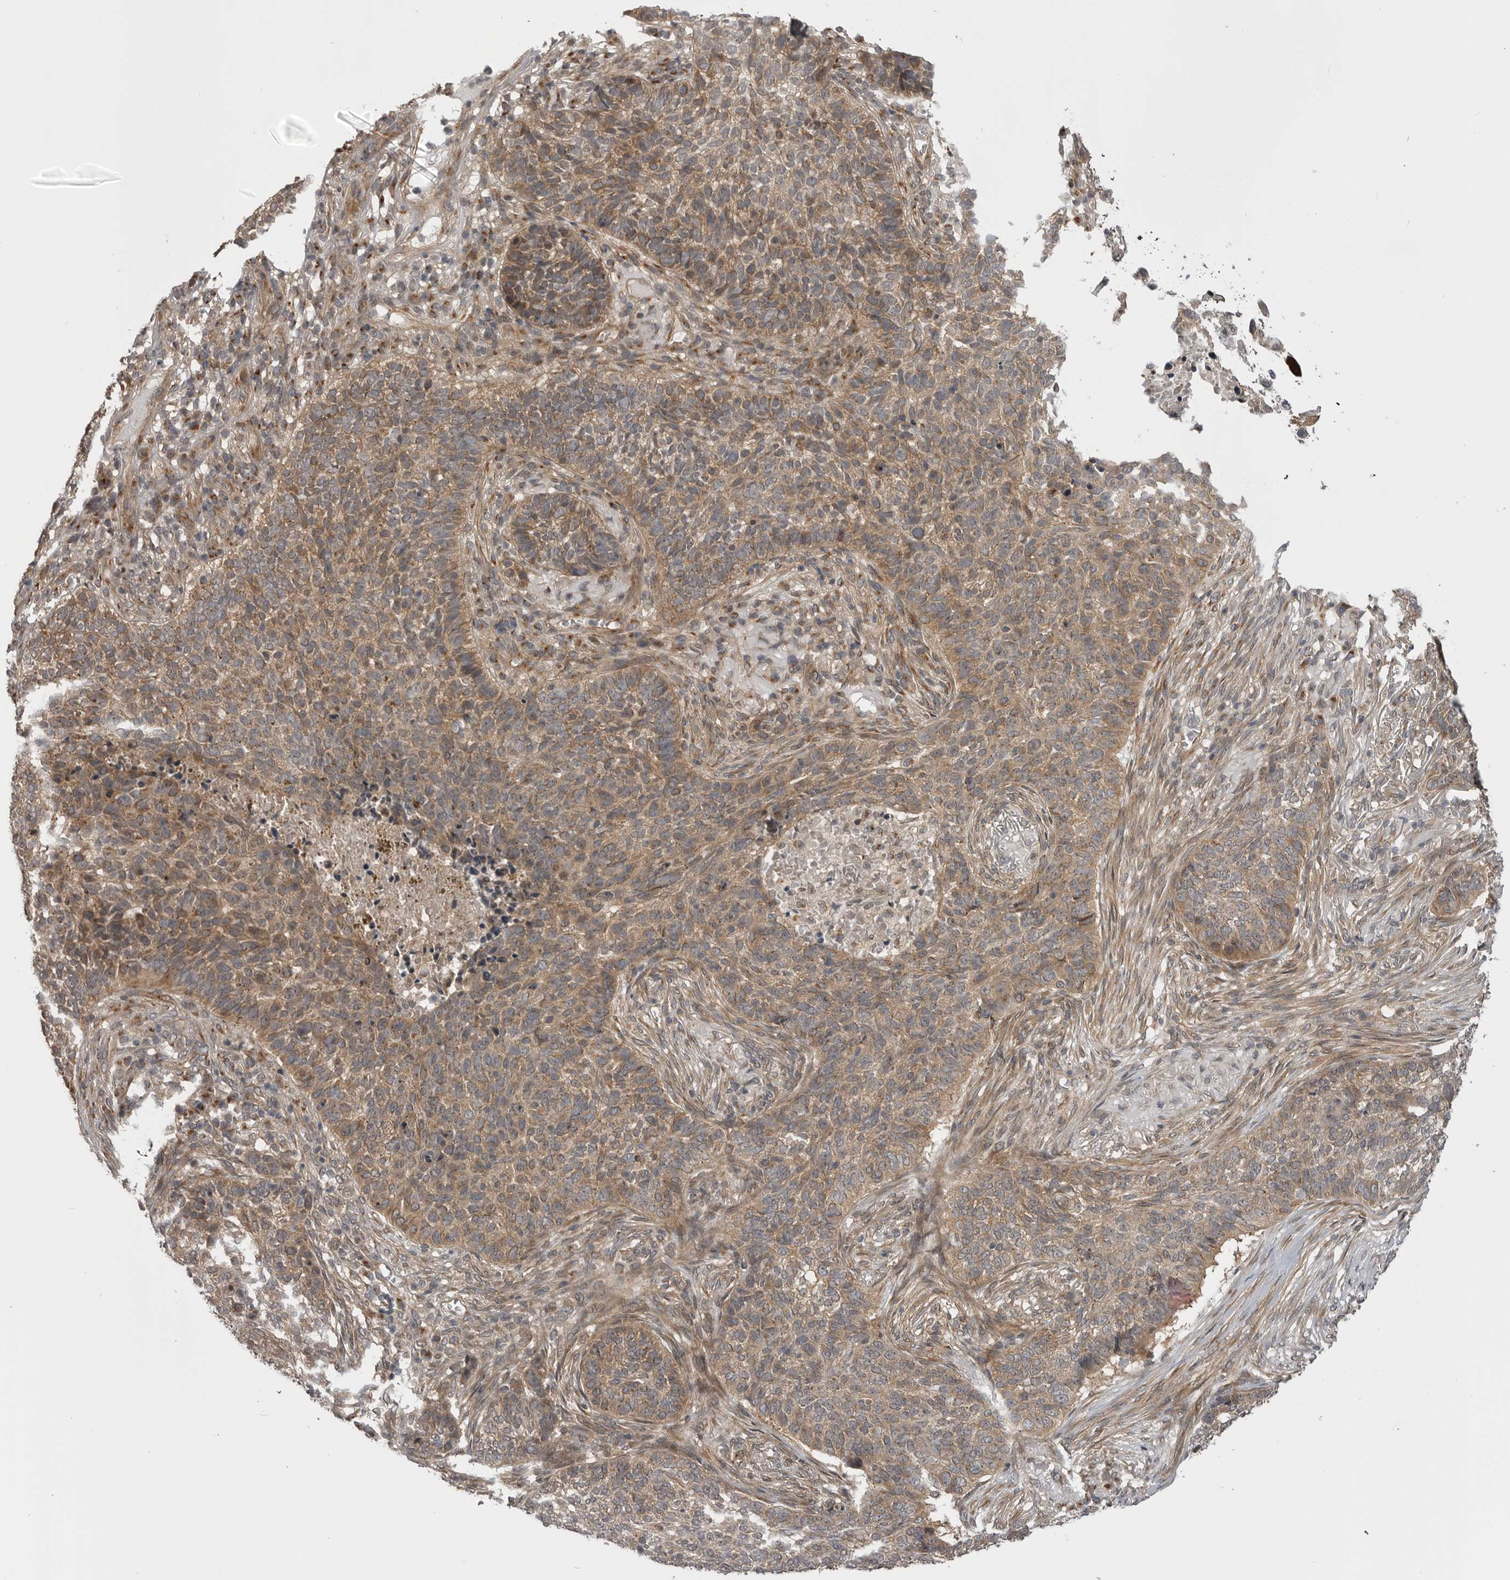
{"staining": {"intensity": "moderate", "quantity": ">75%", "location": "cytoplasmic/membranous"}, "tissue": "skin cancer", "cell_type": "Tumor cells", "image_type": "cancer", "snomed": [{"axis": "morphology", "description": "Basal cell carcinoma"}, {"axis": "topography", "description": "Skin"}], "caption": "Brown immunohistochemical staining in skin basal cell carcinoma reveals moderate cytoplasmic/membranous positivity in approximately >75% of tumor cells.", "gene": "PDCL", "patient": {"sex": "male", "age": 85}}